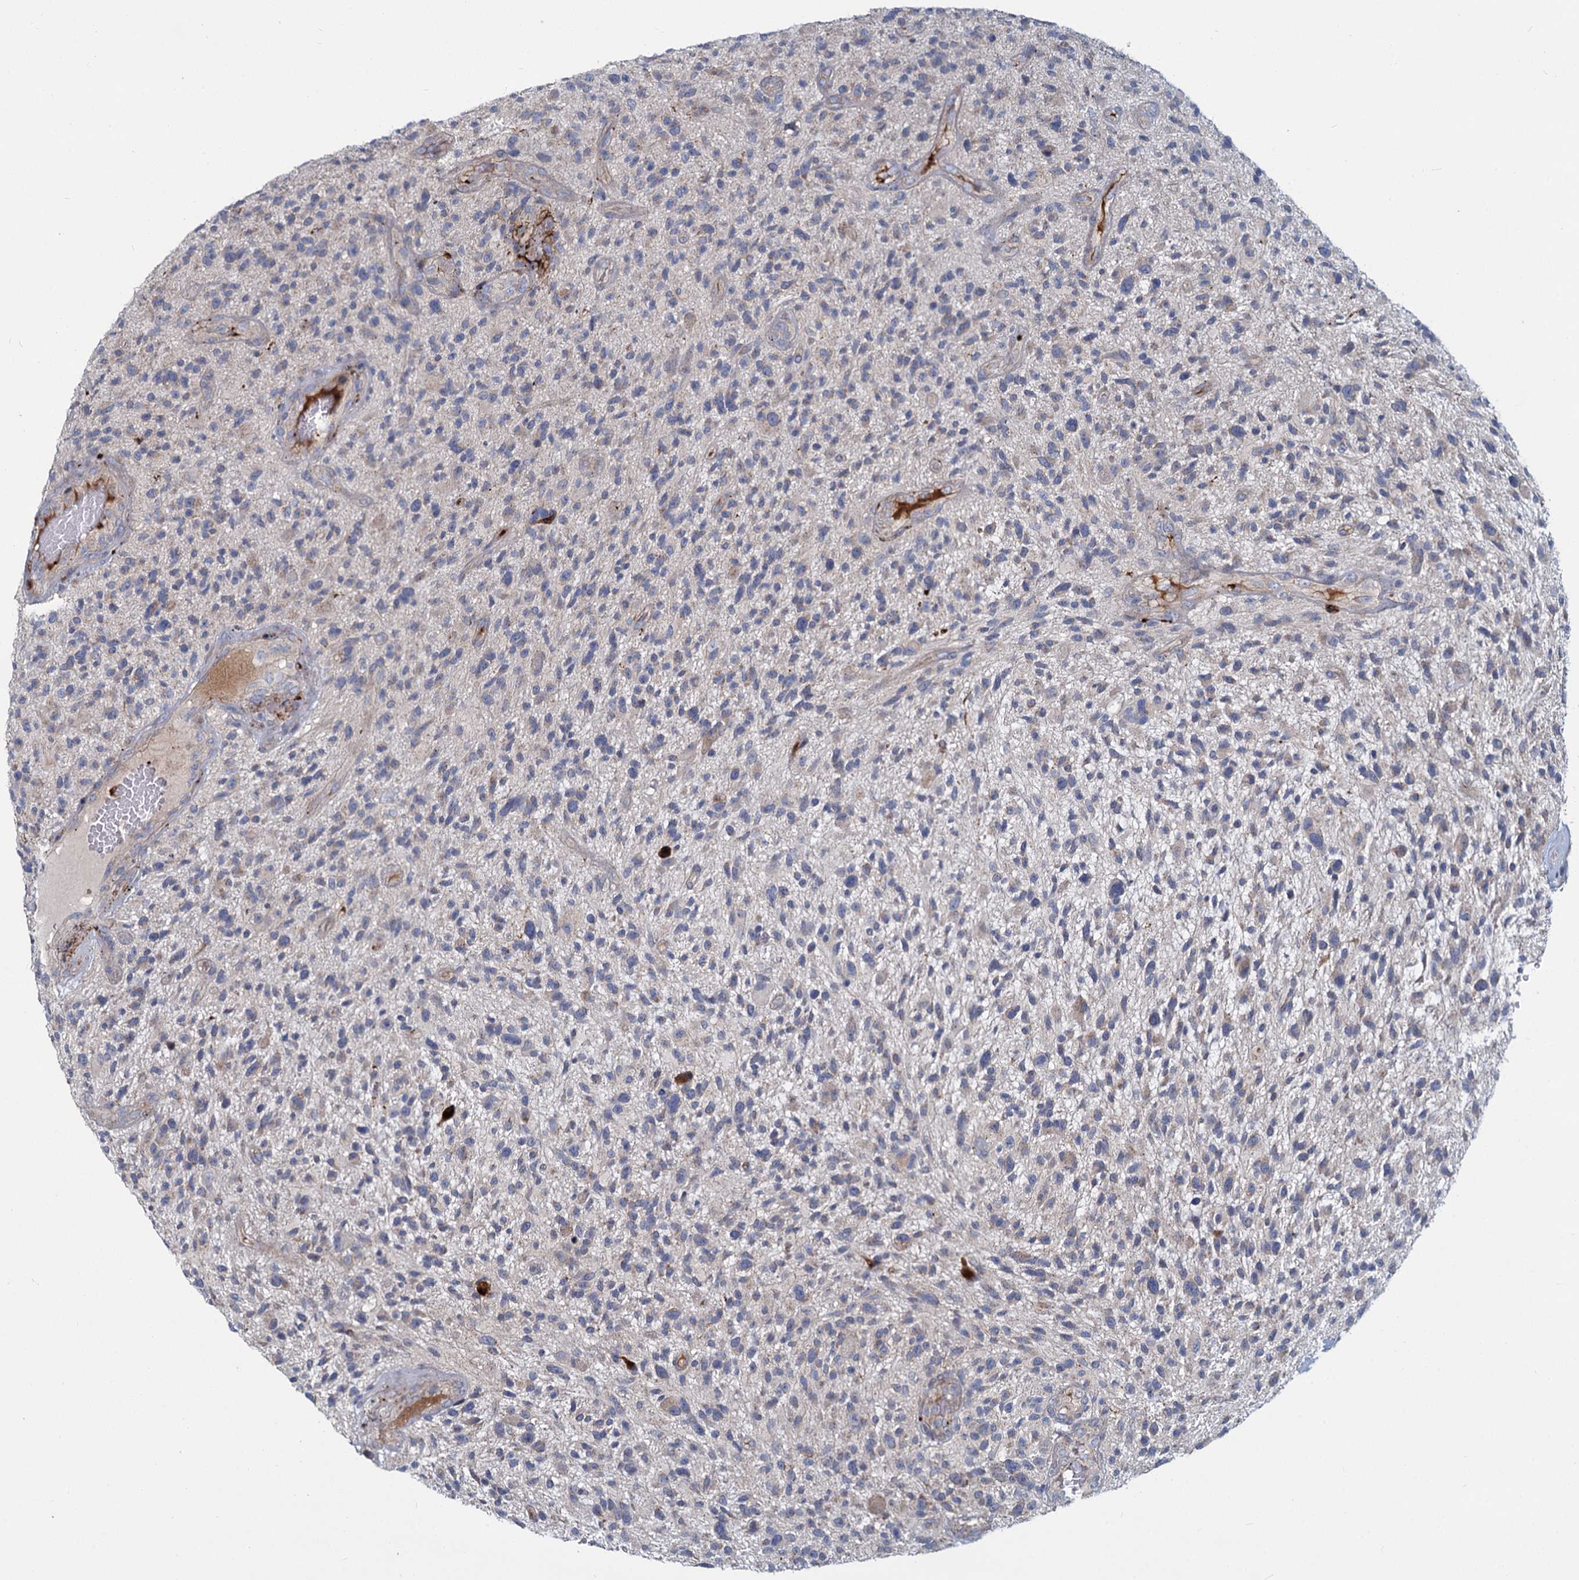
{"staining": {"intensity": "negative", "quantity": "none", "location": "none"}, "tissue": "glioma", "cell_type": "Tumor cells", "image_type": "cancer", "snomed": [{"axis": "morphology", "description": "Glioma, malignant, High grade"}, {"axis": "topography", "description": "Brain"}], "caption": "Immunohistochemical staining of human high-grade glioma (malignant) demonstrates no significant expression in tumor cells.", "gene": "DCUN1D2", "patient": {"sex": "male", "age": 47}}